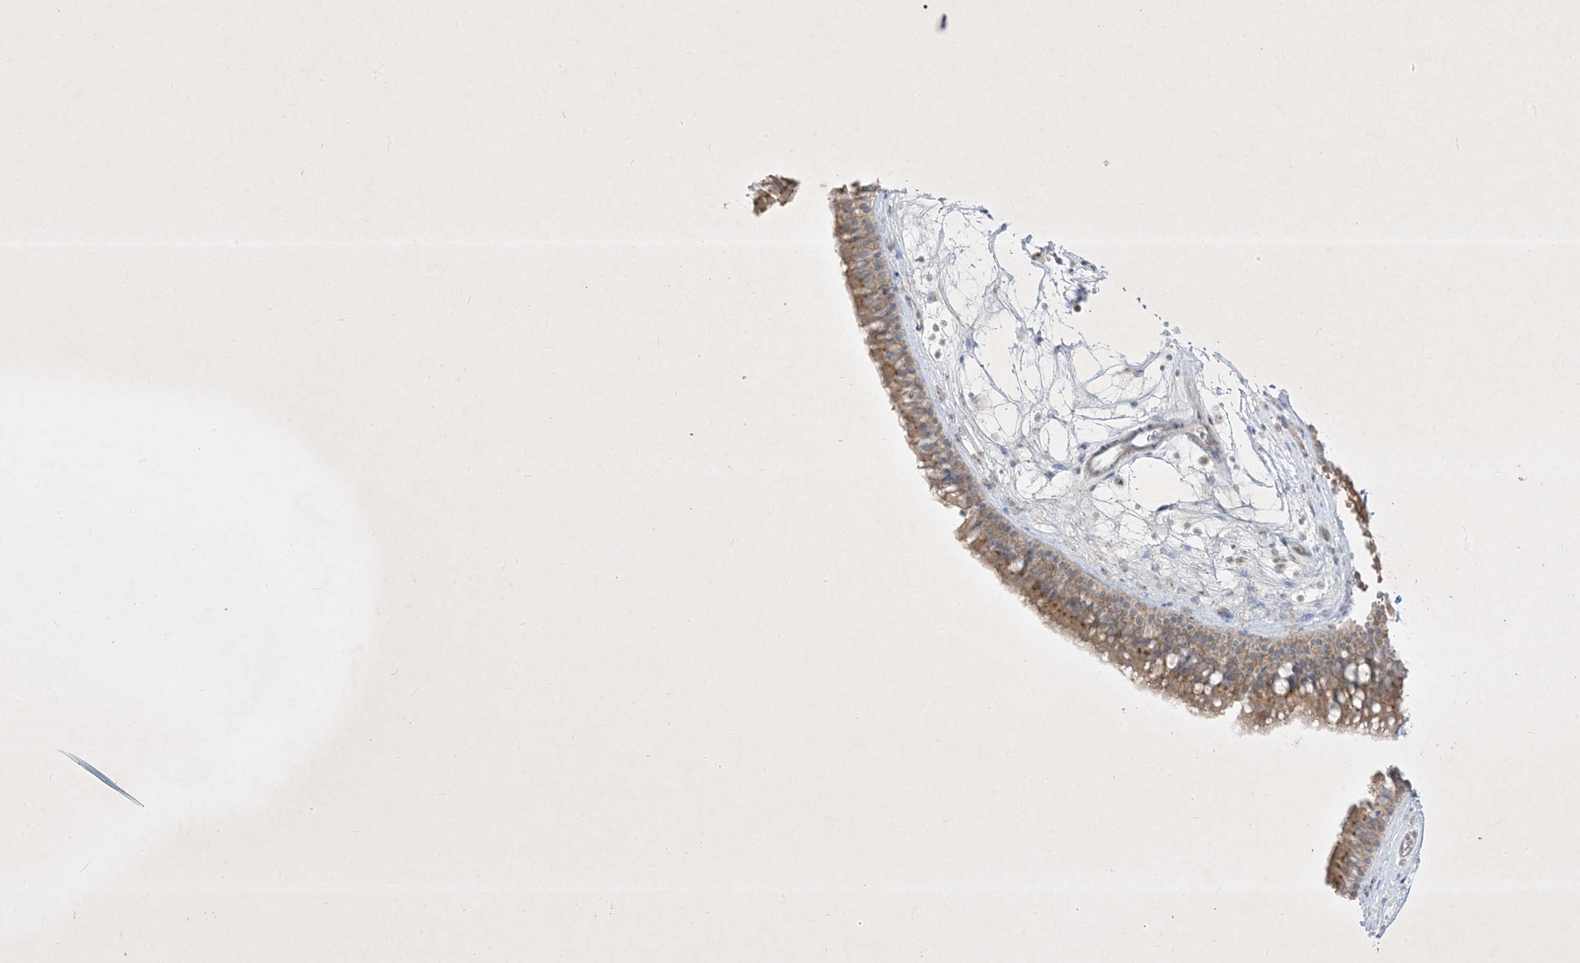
{"staining": {"intensity": "moderate", "quantity": ">75%", "location": "cytoplasmic/membranous"}, "tissue": "nasopharynx", "cell_type": "Respiratory epithelial cells", "image_type": "normal", "snomed": [{"axis": "morphology", "description": "Normal tissue, NOS"}, {"axis": "topography", "description": "Nasopharynx"}], "caption": "Moderate cytoplasmic/membranous positivity for a protein is identified in approximately >75% of respiratory epithelial cells of normal nasopharynx using IHC.", "gene": "PLEKHA3", "patient": {"sex": "male", "age": 64}}